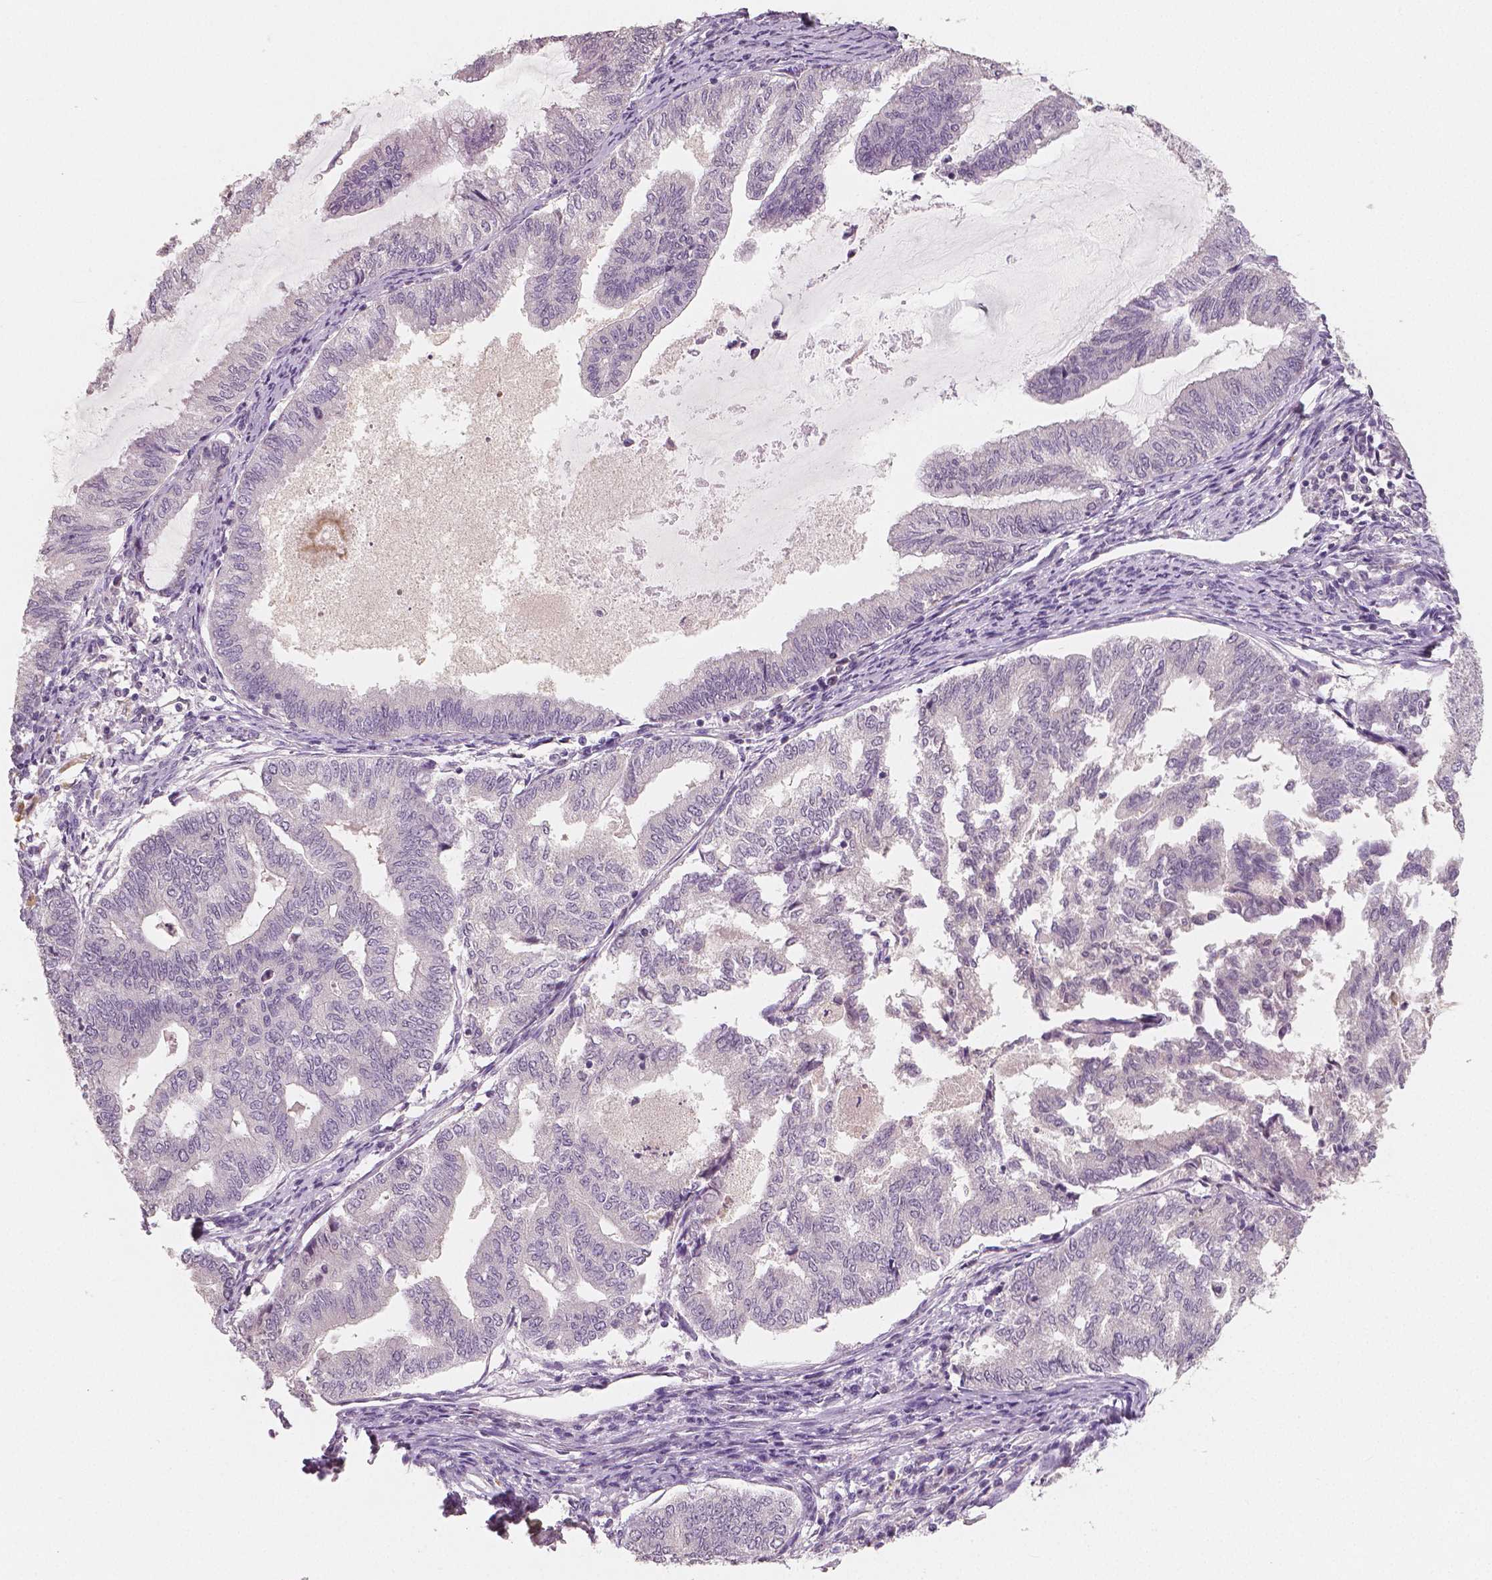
{"staining": {"intensity": "negative", "quantity": "none", "location": "none"}, "tissue": "endometrial cancer", "cell_type": "Tumor cells", "image_type": "cancer", "snomed": [{"axis": "morphology", "description": "Adenocarcinoma, NOS"}, {"axis": "topography", "description": "Endometrium"}], "caption": "Immunohistochemistry of endometrial adenocarcinoma exhibits no staining in tumor cells. (Immunohistochemistry, brightfield microscopy, high magnification).", "gene": "RNASE7", "patient": {"sex": "female", "age": 79}}